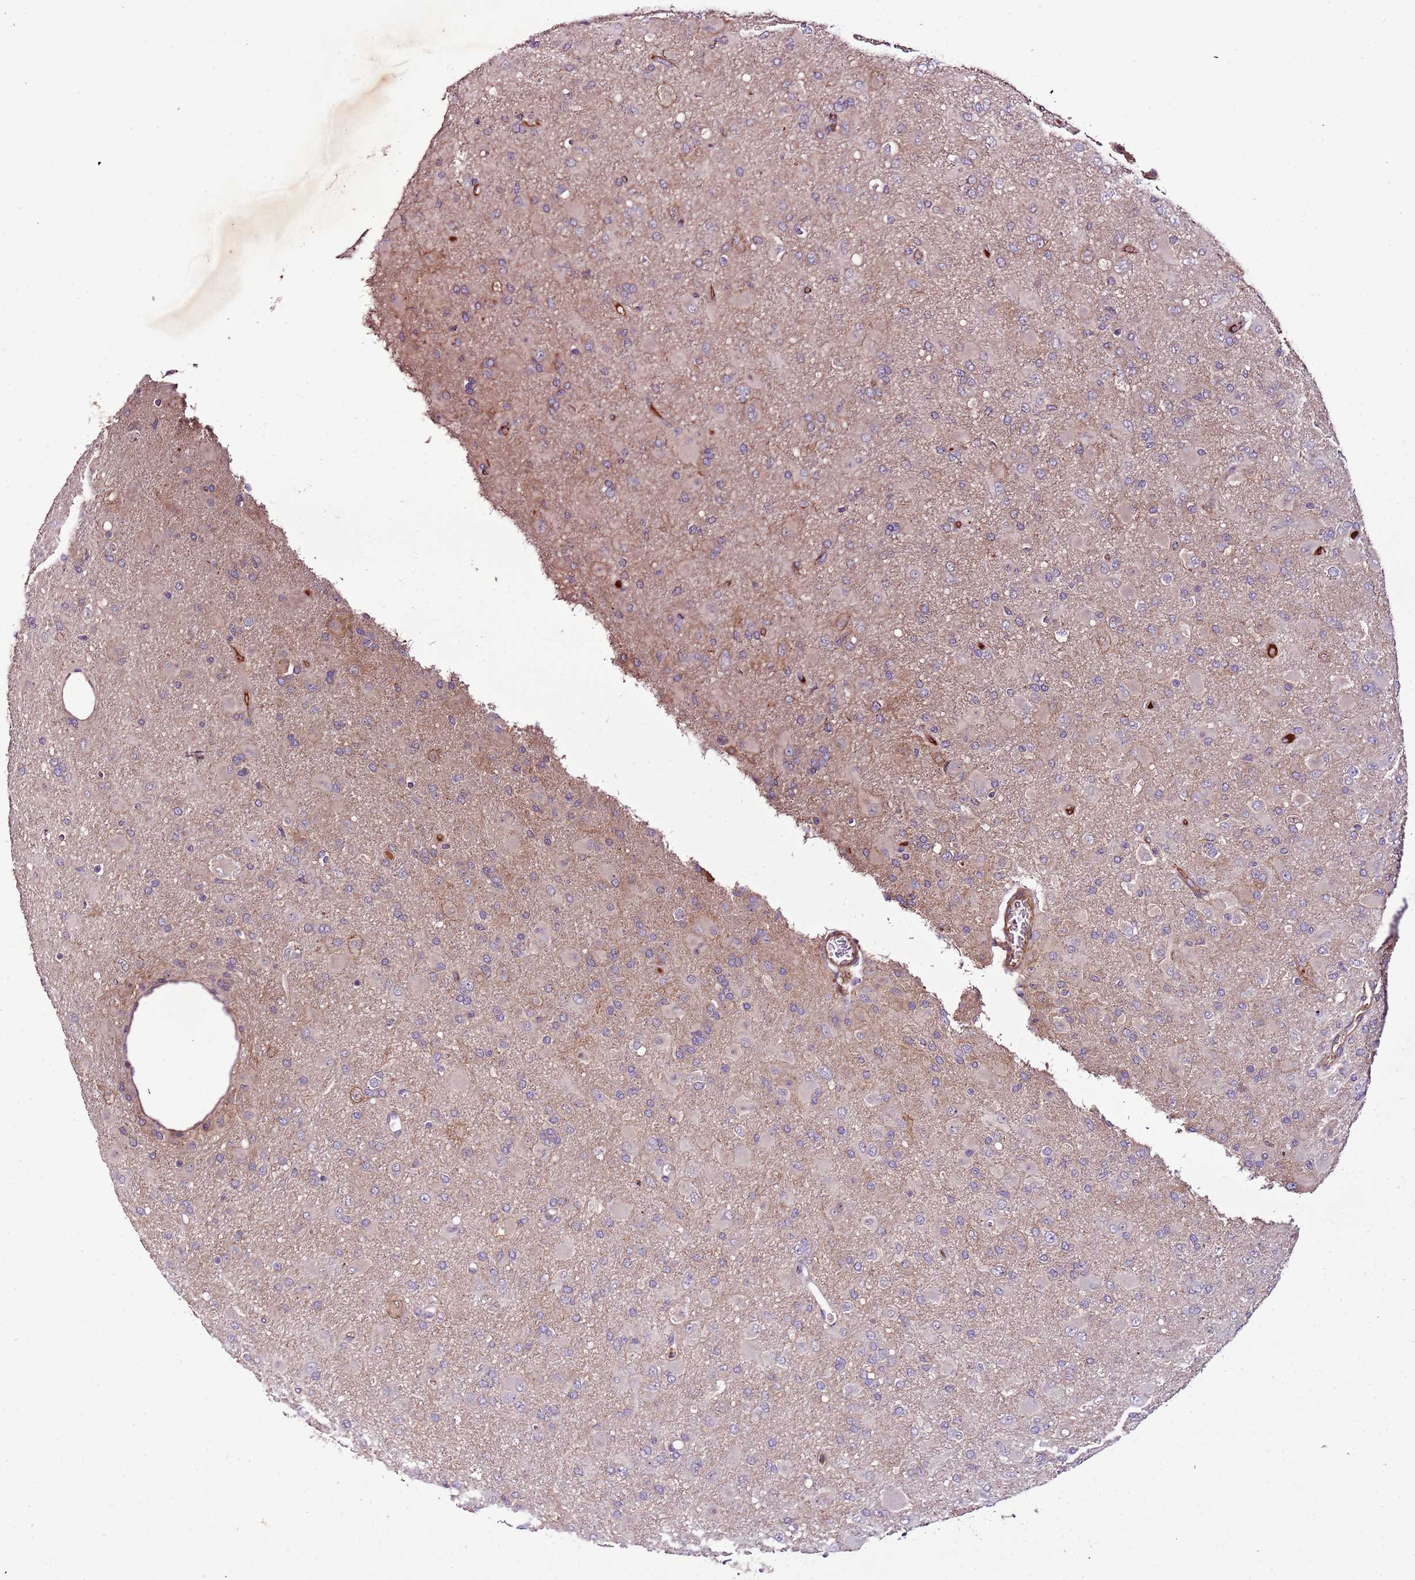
{"staining": {"intensity": "negative", "quantity": "none", "location": "none"}, "tissue": "glioma", "cell_type": "Tumor cells", "image_type": "cancer", "snomed": [{"axis": "morphology", "description": "Glioma, malignant, Low grade"}, {"axis": "topography", "description": "Brain"}], "caption": "Immunohistochemistry (IHC) of human glioma displays no staining in tumor cells.", "gene": "DENR", "patient": {"sex": "male", "age": 65}}